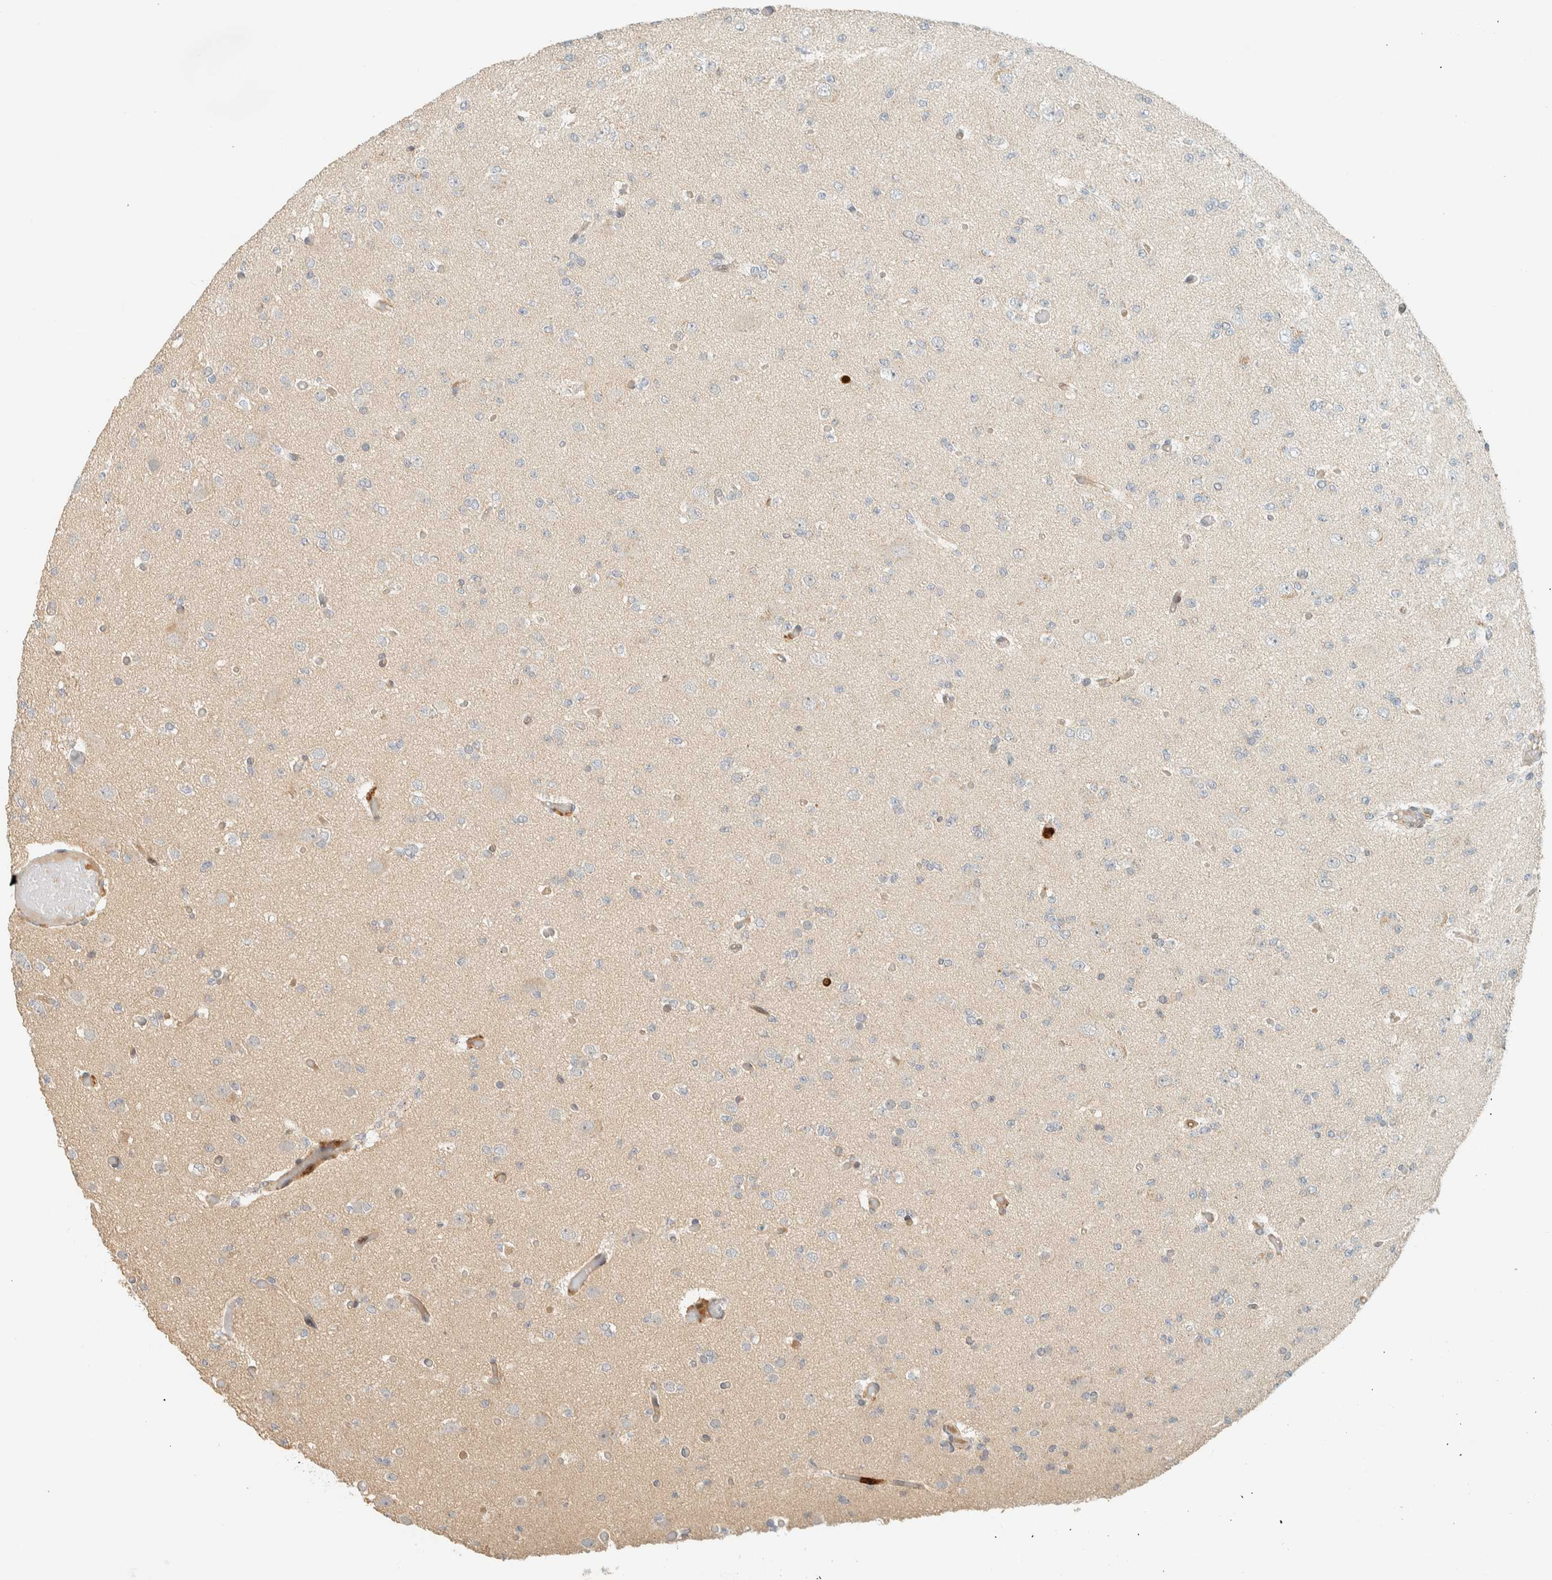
{"staining": {"intensity": "negative", "quantity": "none", "location": "none"}, "tissue": "glioma", "cell_type": "Tumor cells", "image_type": "cancer", "snomed": [{"axis": "morphology", "description": "Glioma, malignant, Low grade"}, {"axis": "topography", "description": "Brain"}], "caption": "Glioma was stained to show a protein in brown. There is no significant expression in tumor cells.", "gene": "CCDC171", "patient": {"sex": "female", "age": 22}}